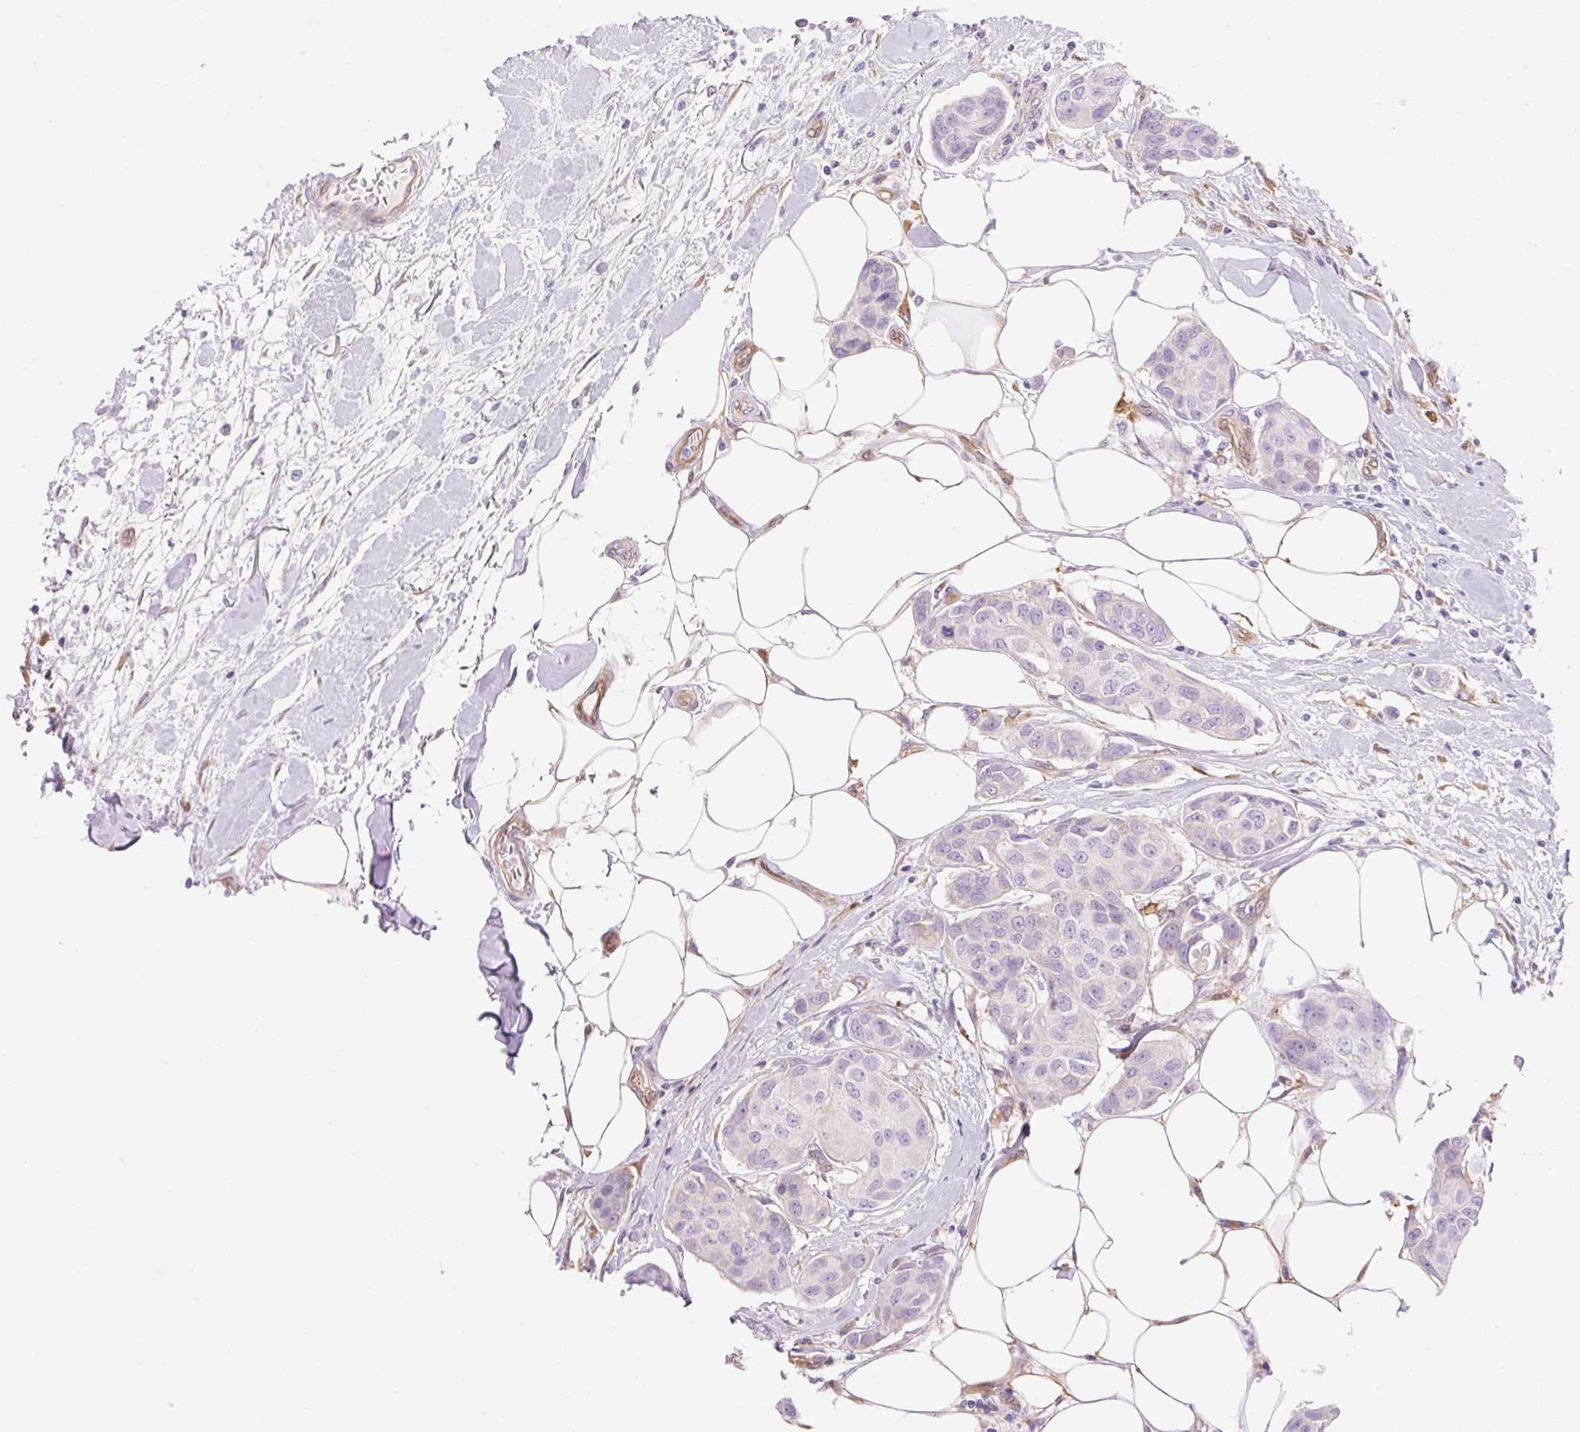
{"staining": {"intensity": "negative", "quantity": "none", "location": "none"}, "tissue": "breast cancer", "cell_type": "Tumor cells", "image_type": "cancer", "snomed": [{"axis": "morphology", "description": "Duct carcinoma"}, {"axis": "topography", "description": "Breast"}, {"axis": "topography", "description": "Lymph node"}], "caption": "The immunohistochemistry histopathology image has no significant staining in tumor cells of breast cancer (intraductal carcinoma) tissue.", "gene": "FABP5", "patient": {"sex": "female", "age": 80}}